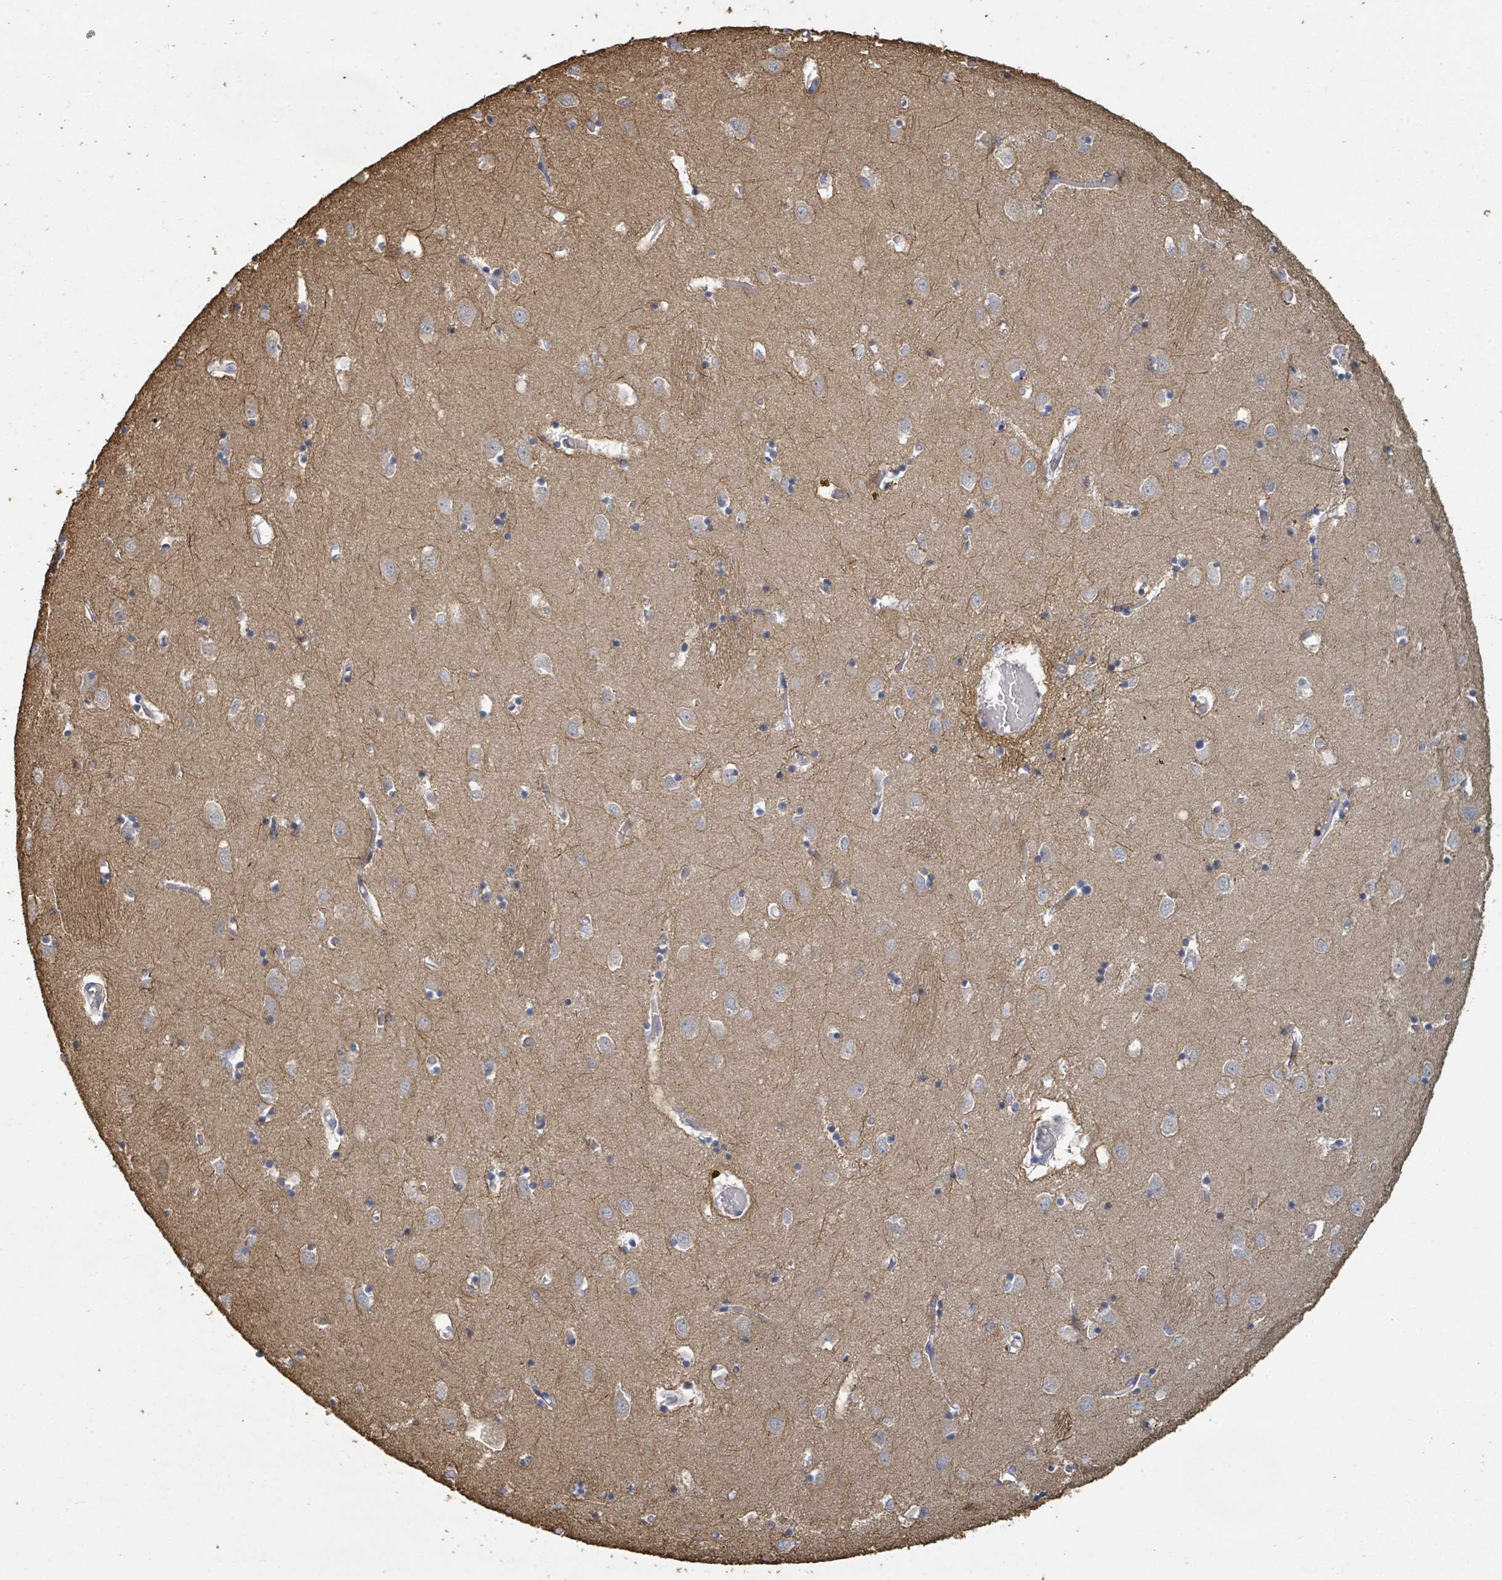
{"staining": {"intensity": "negative", "quantity": "none", "location": "none"}, "tissue": "caudate", "cell_type": "Glial cells", "image_type": "normal", "snomed": [{"axis": "morphology", "description": "Normal tissue, NOS"}, {"axis": "topography", "description": "Lateral ventricle wall"}], "caption": "The immunohistochemistry micrograph has no significant staining in glial cells of caudate. The staining is performed using DAB (3,3'-diaminobenzidine) brown chromogen with nuclei counter-stained in using hematoxylin.", "gene": "PLAUR", "patient": {"sex": "male", "age": 70}}